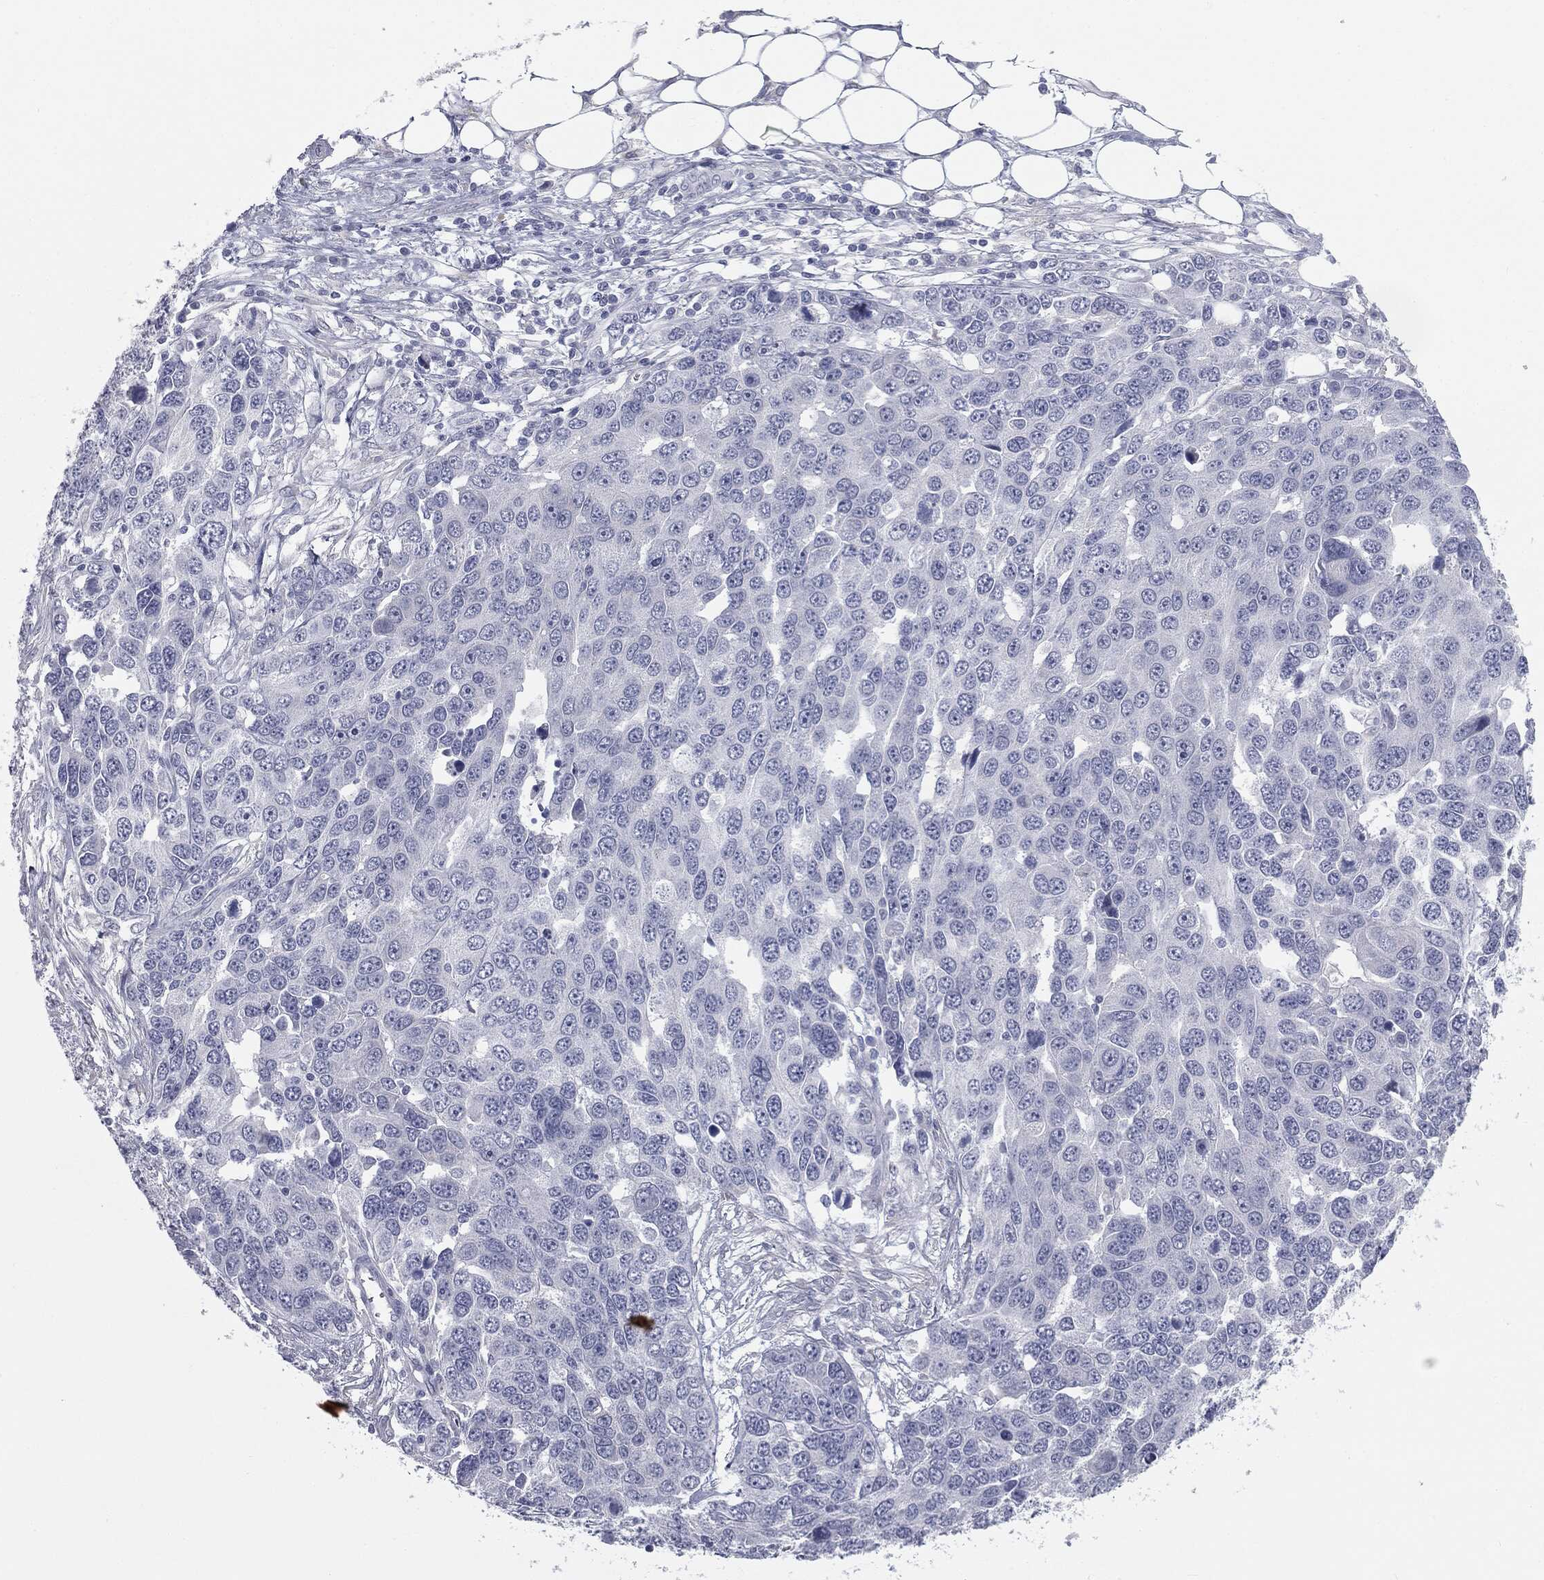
{"staining": {"intensity": "negative", "quantity": "none", "location": "none"}, "tissue": "ovarian cancer", "cell_type": "Tumor cells", "image_type": "cancer", "snomed": [{"axis": "morphology", "description": "Cystadenocarcinoma, serous, NOS"}, {"axis": "topography", "description": "Ovary"}], "caption": "Immunohistochemistry (IHC) photomicrograph of neoplastic tissue: human ovarian serous cystadenocarcinoma stained with DAB shows no significant protein expression in tumor cells. (Brightfield microscopy of DAB (3,3'-diaminobenzidine) immunohistochemistry at high magnification).", "gene": "MUC5AC", "patient": {"sex": "female", "age": 76}}